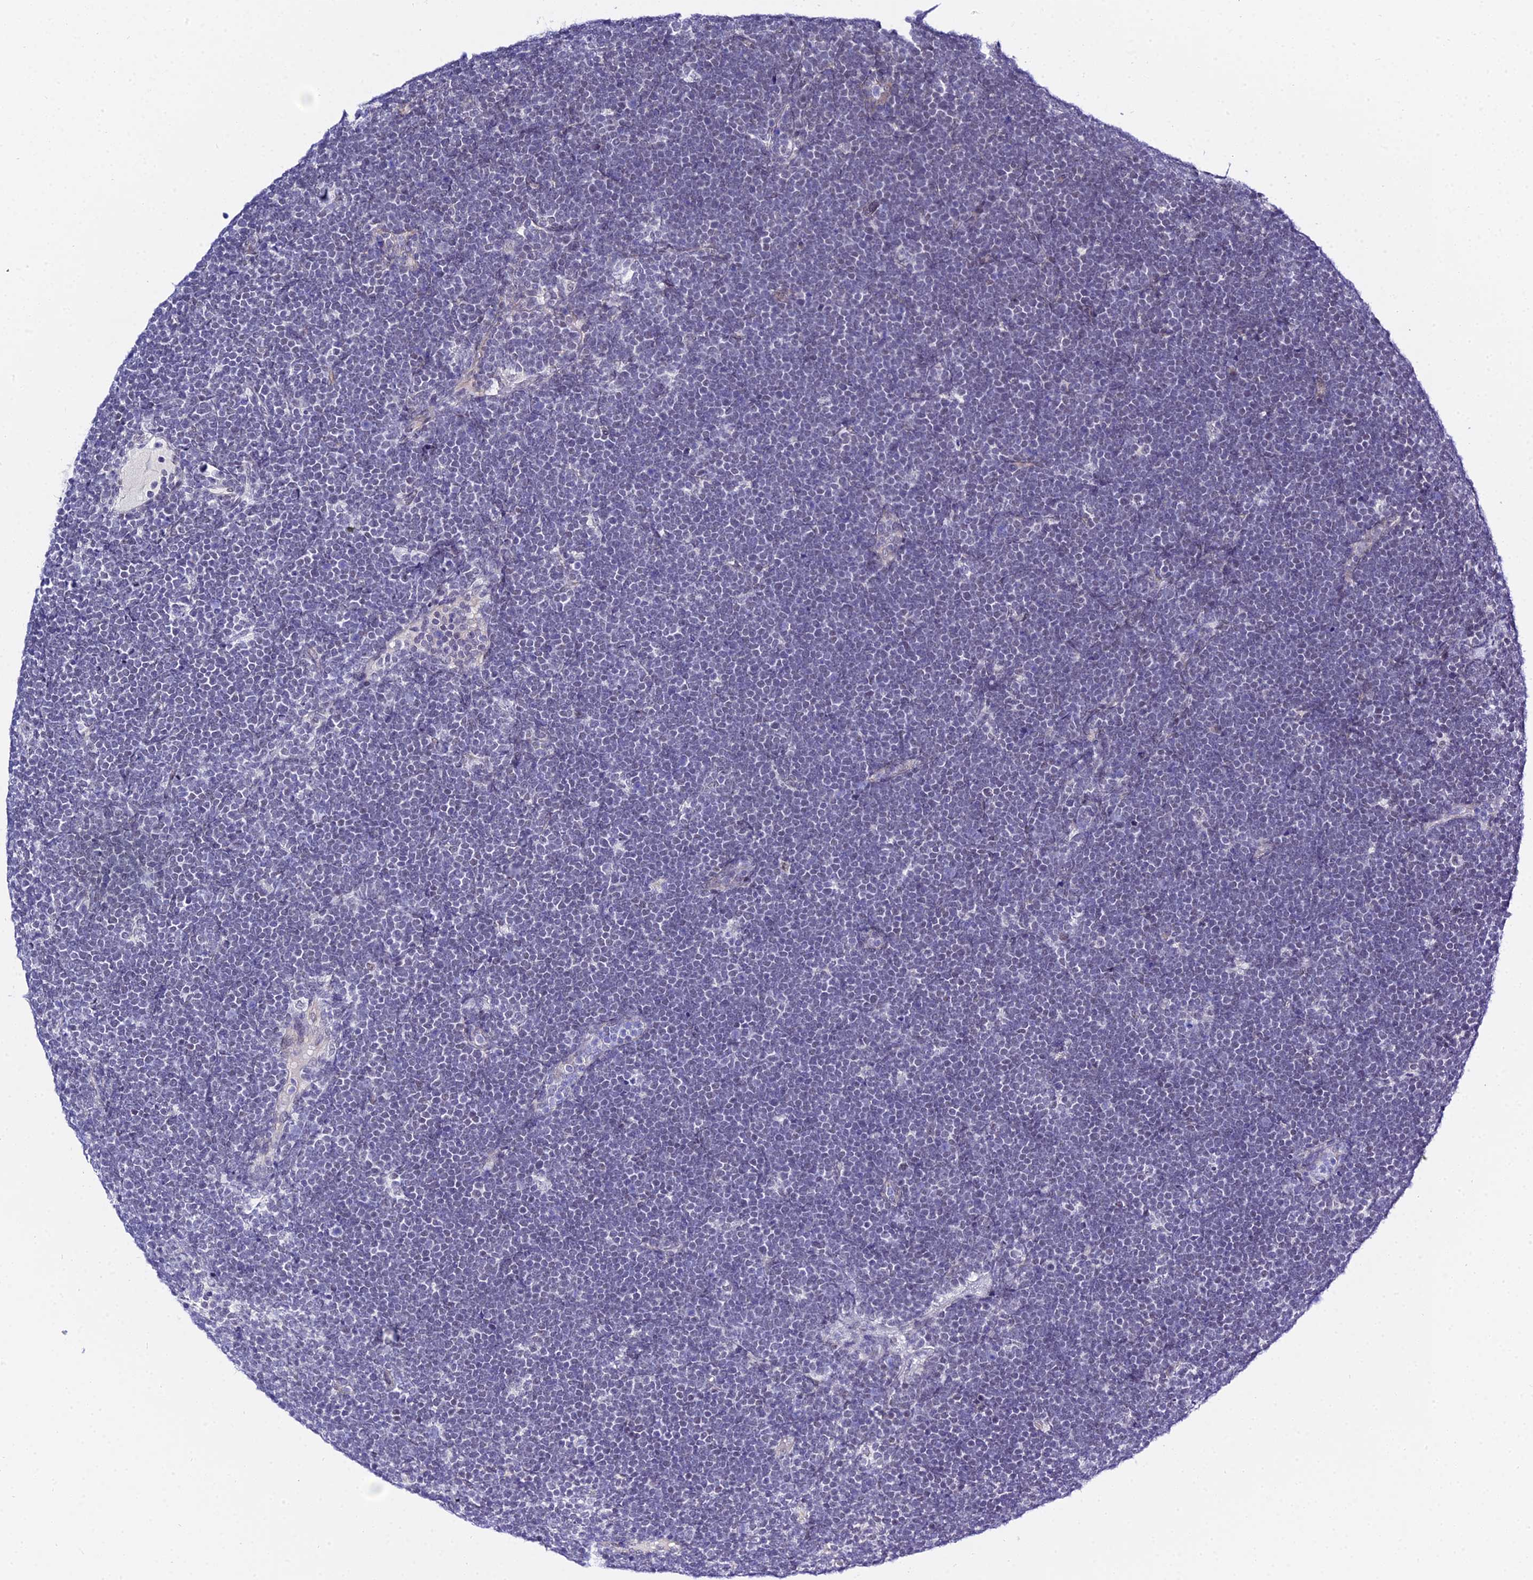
{"staining": {"intensity": "negative", "quantity": "none", "location": "none"}, "tissue": "lymphoma", "cell_type": "Tumor cells", "image_type": "cancer", "snomed": [{"axis": "morphology", "description": "Malignant lymphoma, non-Hodgkin's type, High grade"}, {"axis": "topography", "description": "Lymph node"}], "caption": "The histopathology image displays no staining of tumor cells in high-grade malignant lymphoma, non-Hodgkin's type.", "gene": "ZNF628", "patient": {"sex": "male", "age": 13}}